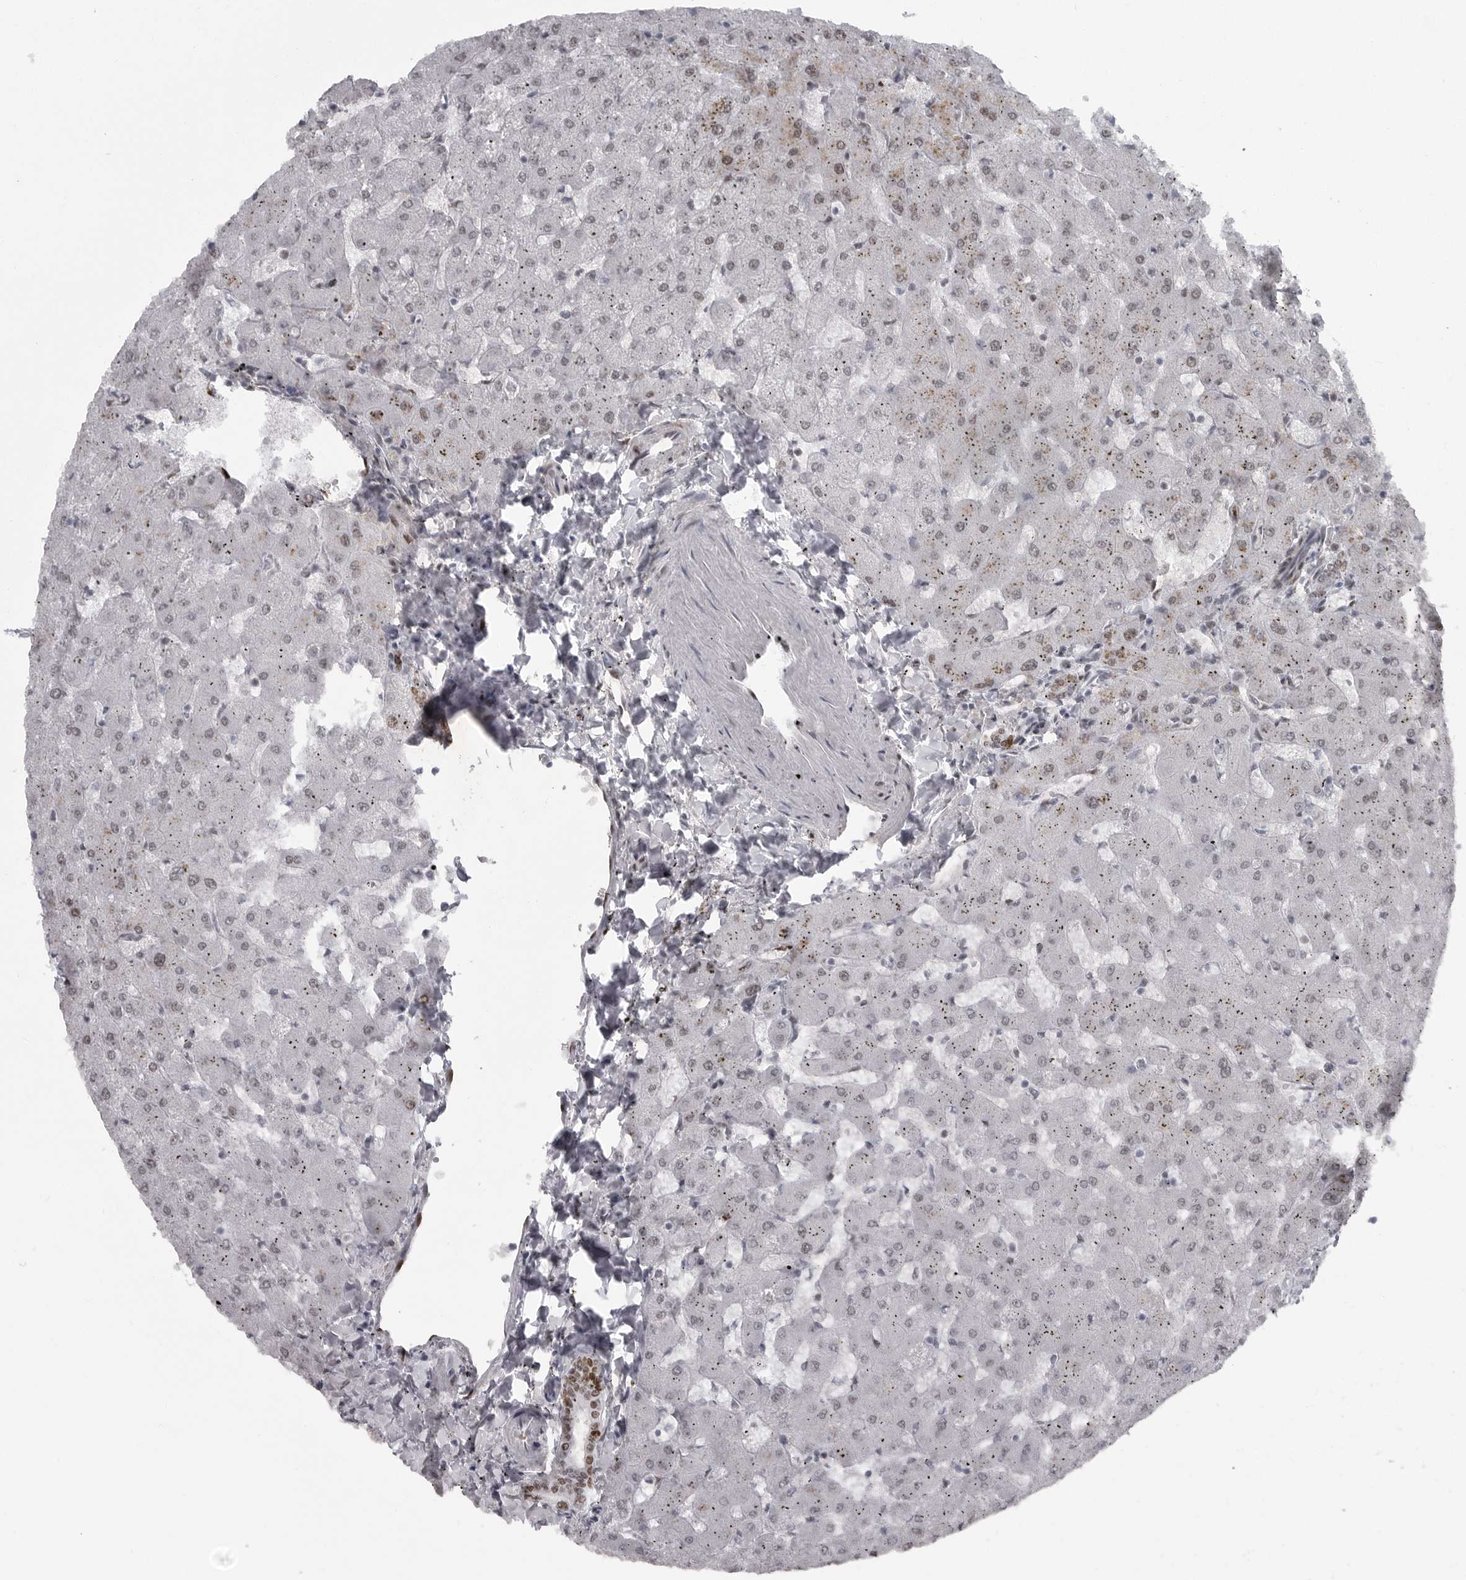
{"staining": {"intensity": "moderate", "quantity": "25%-75%", "location": "nuclear"}, "tissue": "liver", "cell_type": "Cholangiocytes", "image_type": "normal", "snomed": [{"axis": "morphology", "description": "Normal tissue, NOS"}, {"axis": "topography", "description": "Liver"}], "caption": "A brown stain shows moderate nuclear positivity of a protein in cholangiocytes of normal liver. The staining was performed using DAB (3,3'-diaminobenzidine), with brown indicating positive protein expression. Nuclei are stained blue with hematoxylin.", "gene": "HMGN3", "patient": {"sex": "female", "age": 63}}